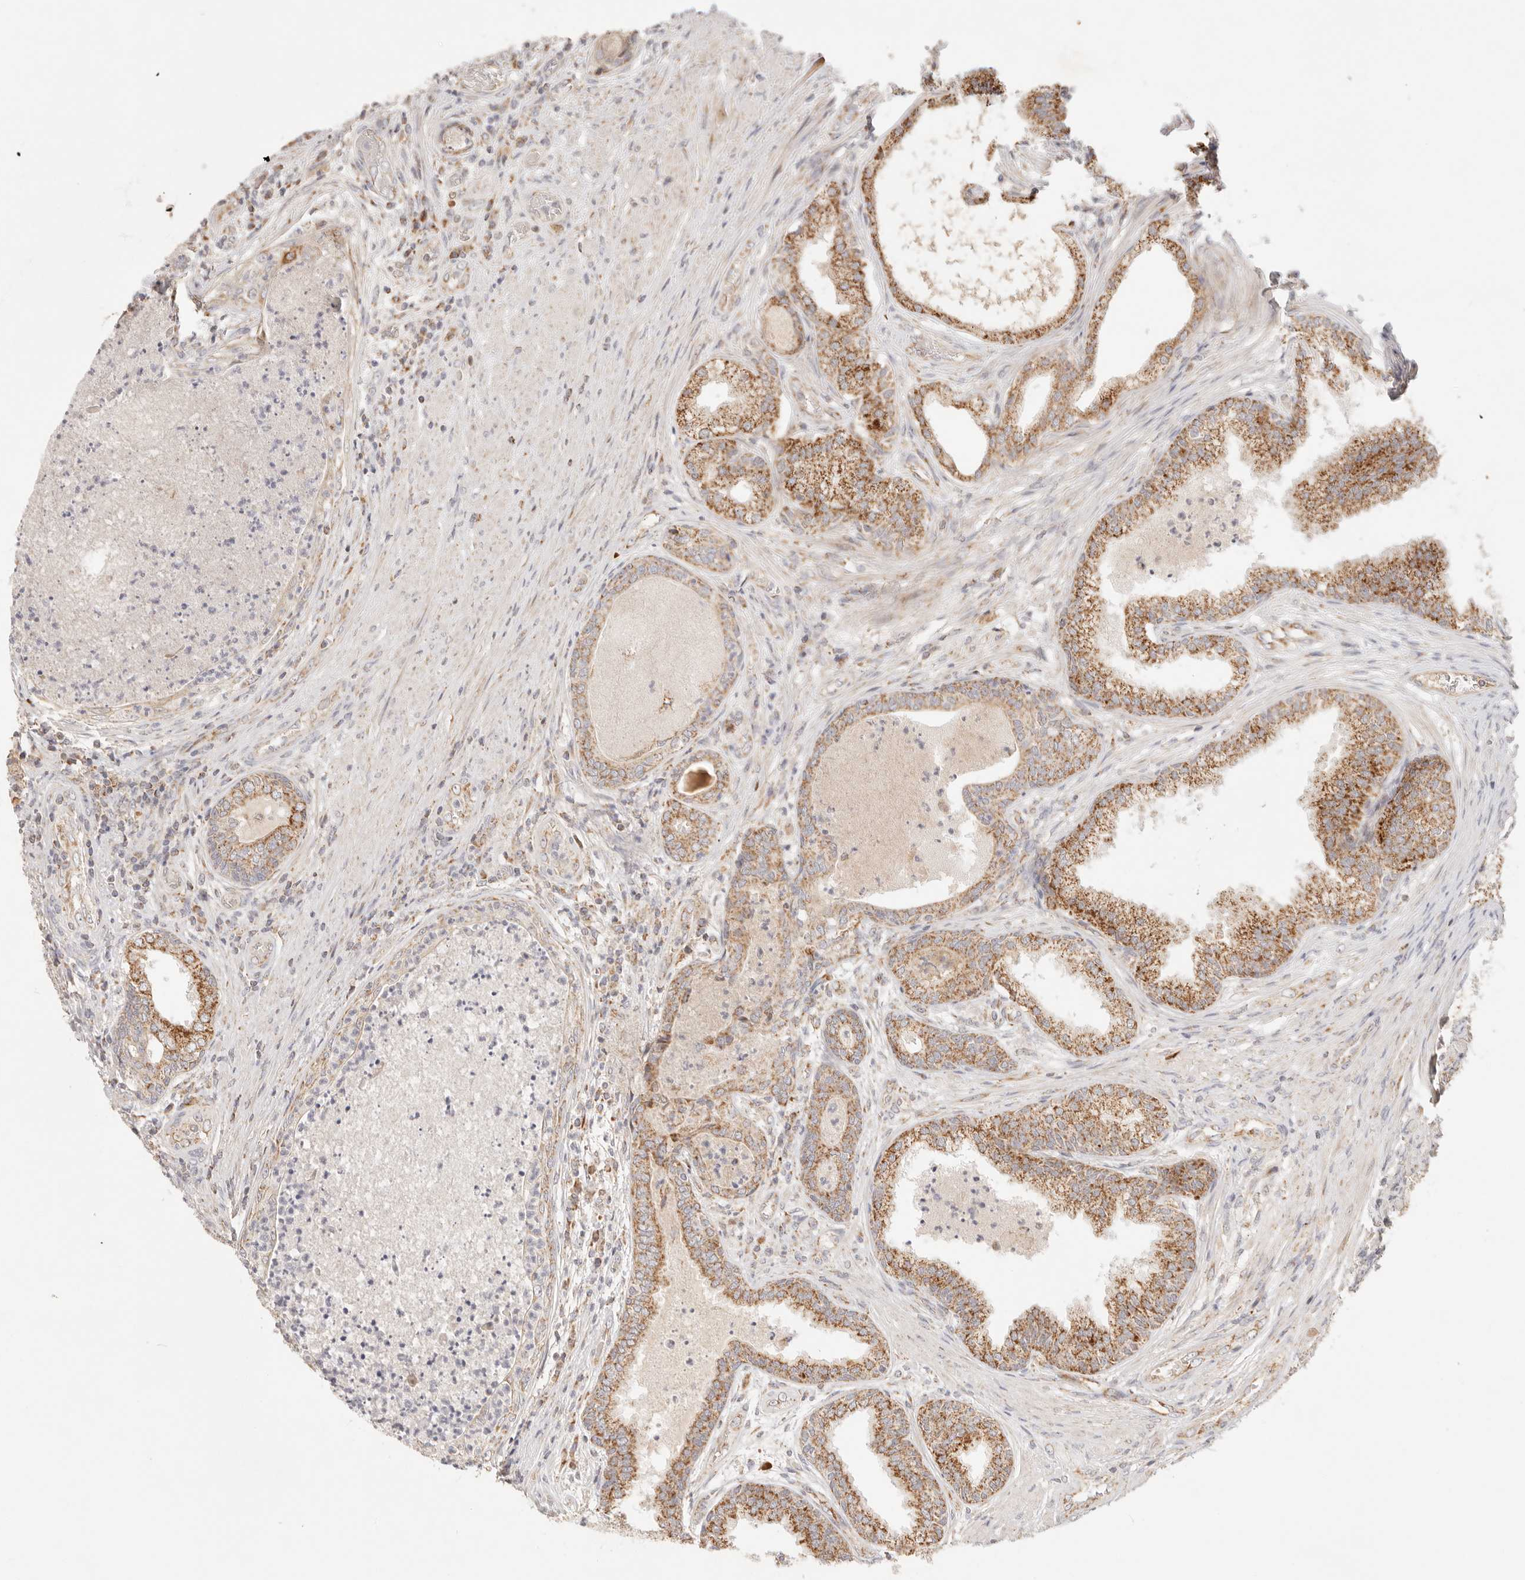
{"staining": {"intensity": "strong", "quantity": "25%-75%", "location": "cytoplasmic/membranous"}, "tissue": "prostate", "cell_type": "Glandular cells", "image_type": "normal", "snomed": [{"axis": "morphology", "description": "Normal tissue, NOS"}, {"axis": "topography", "description": "Prostate"}], "caption": "Immunohistochemical staining of unremarkable human prostate demonstrates high levels of strong cytoplasmic/membranous positivity in approximately 25%-75% of glandular cells. The protein of interest is shown in brown color, while the nuclei are stained blue.", "gene": "COA6", "patient": {"sex": "male", "age": 76}}